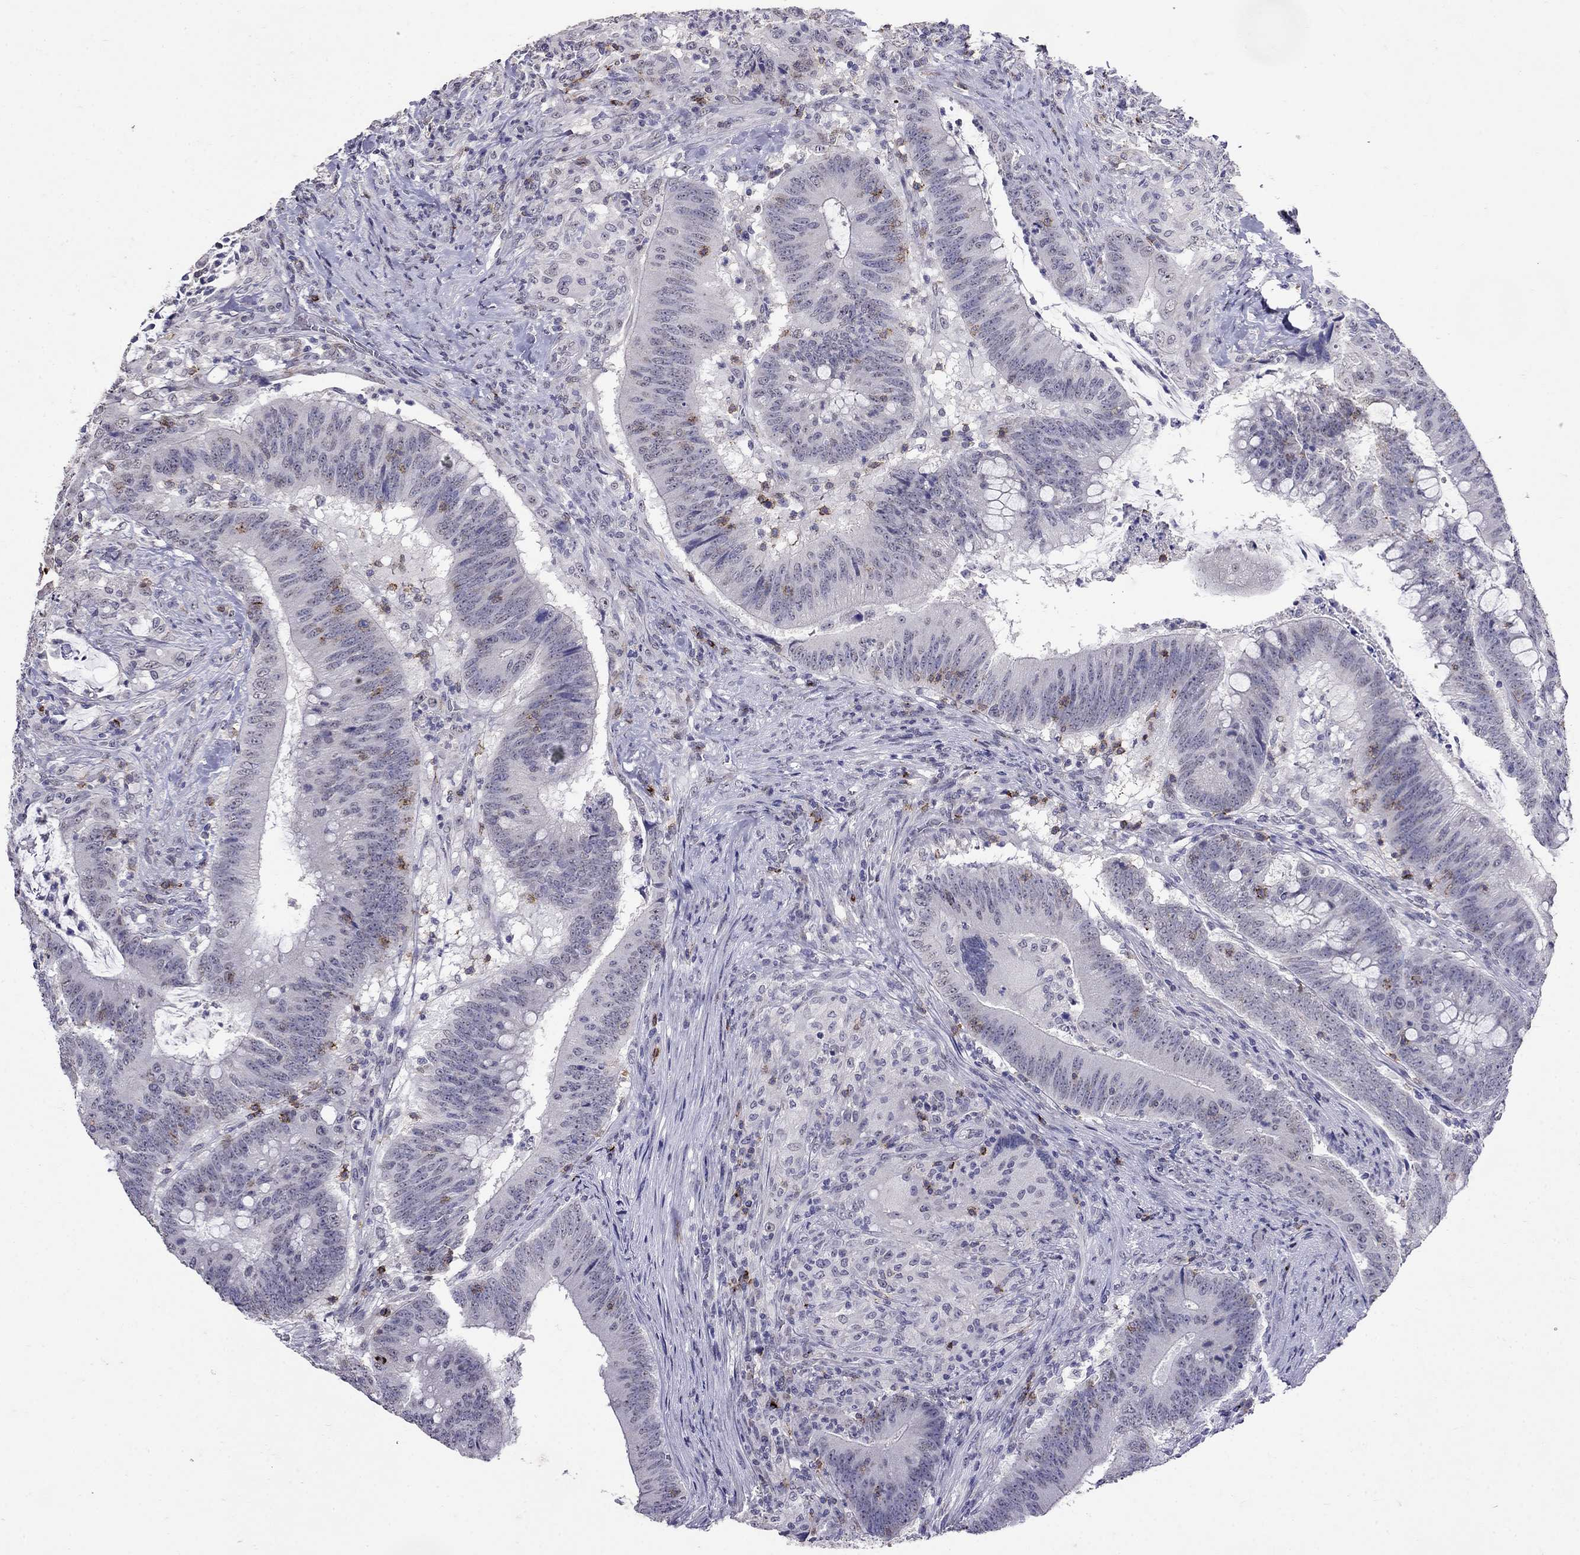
{"staining": {"intensity": "negative", "quantity": "none", "location": "none"}, "tissue": "colorectal cancer", "cell_type": "Tumor cells", "image_type": "cancer", "snomed": [{"axis": "morphology", "description": "Adenocarcinoma, NOS"}, {"axis": "topography", "description": "Colon"}], "caption": "IHC of colorectal adenocarcinoma exhibits no staining in tumor cells. (Stains: DAB immunohistochemistry with hematoxylin counter stain, Microscopy: brightfield microscopy at high magnification).", "gene": "CD8B", "patient": {"sex": "female", "age": 87}}